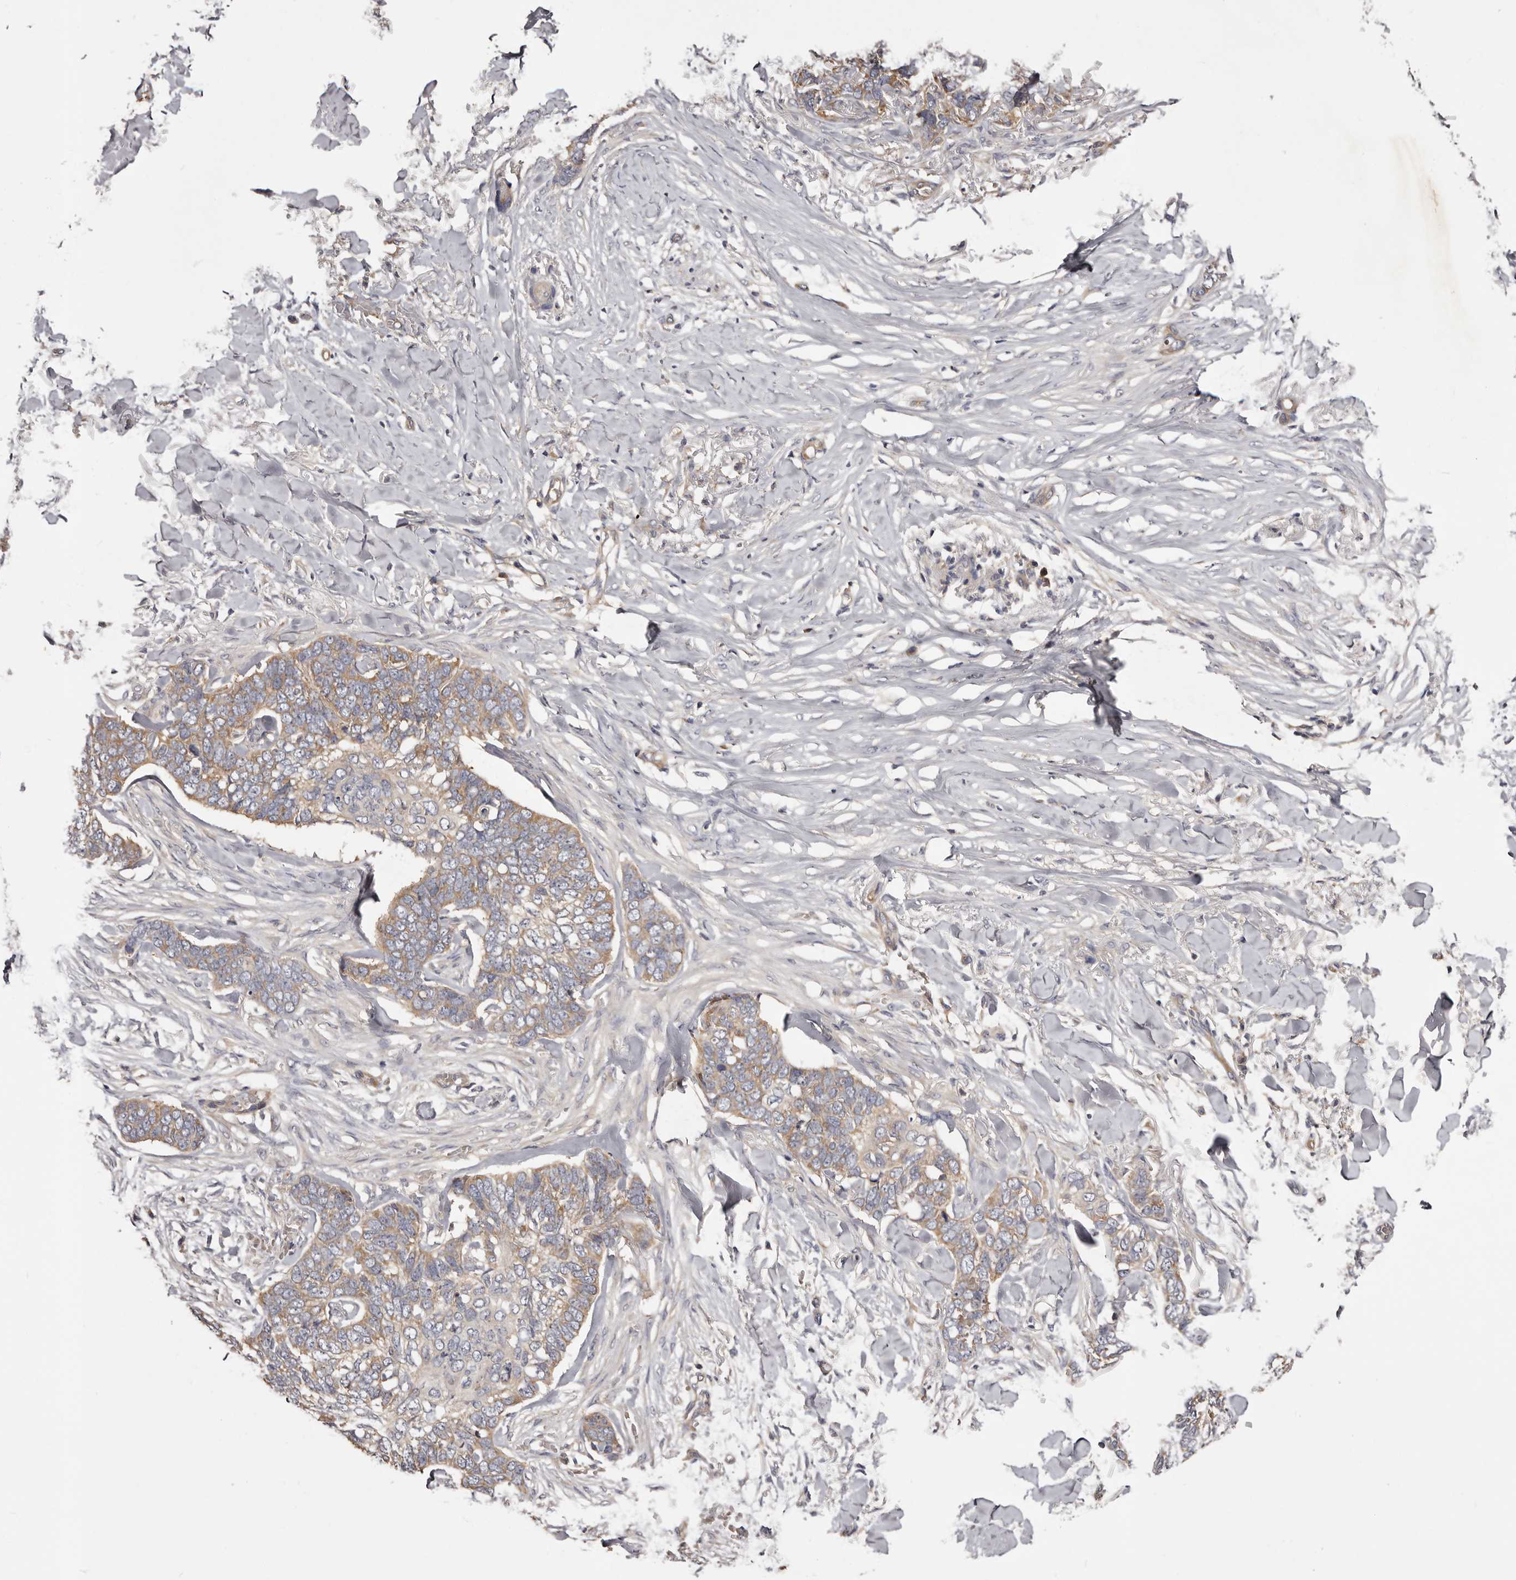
{"staining": {"intensity": "moderate", "quantity": ">75%", "location": "cytoplasmic/membranous"}, "tissue": "skin cancer", "cell_type": "Tumor cells", "image_type": "cancer", "snomed": [{"axis": "morphology", "description": "Normal tissue, NOS"}, {"axis": "morphology", "description": "Basal cell carcinoma"}, {"axis": "topography", "description": "Skin"}], "caption": "A micrograph showing moderate cytoplasmic/membranous positivity in about >75% of tumor cells in skin cancer, as visualized by brown immunohistochemical staining.", "gene": "LTV1", "patient": {"sex": "male", "age": 77}}